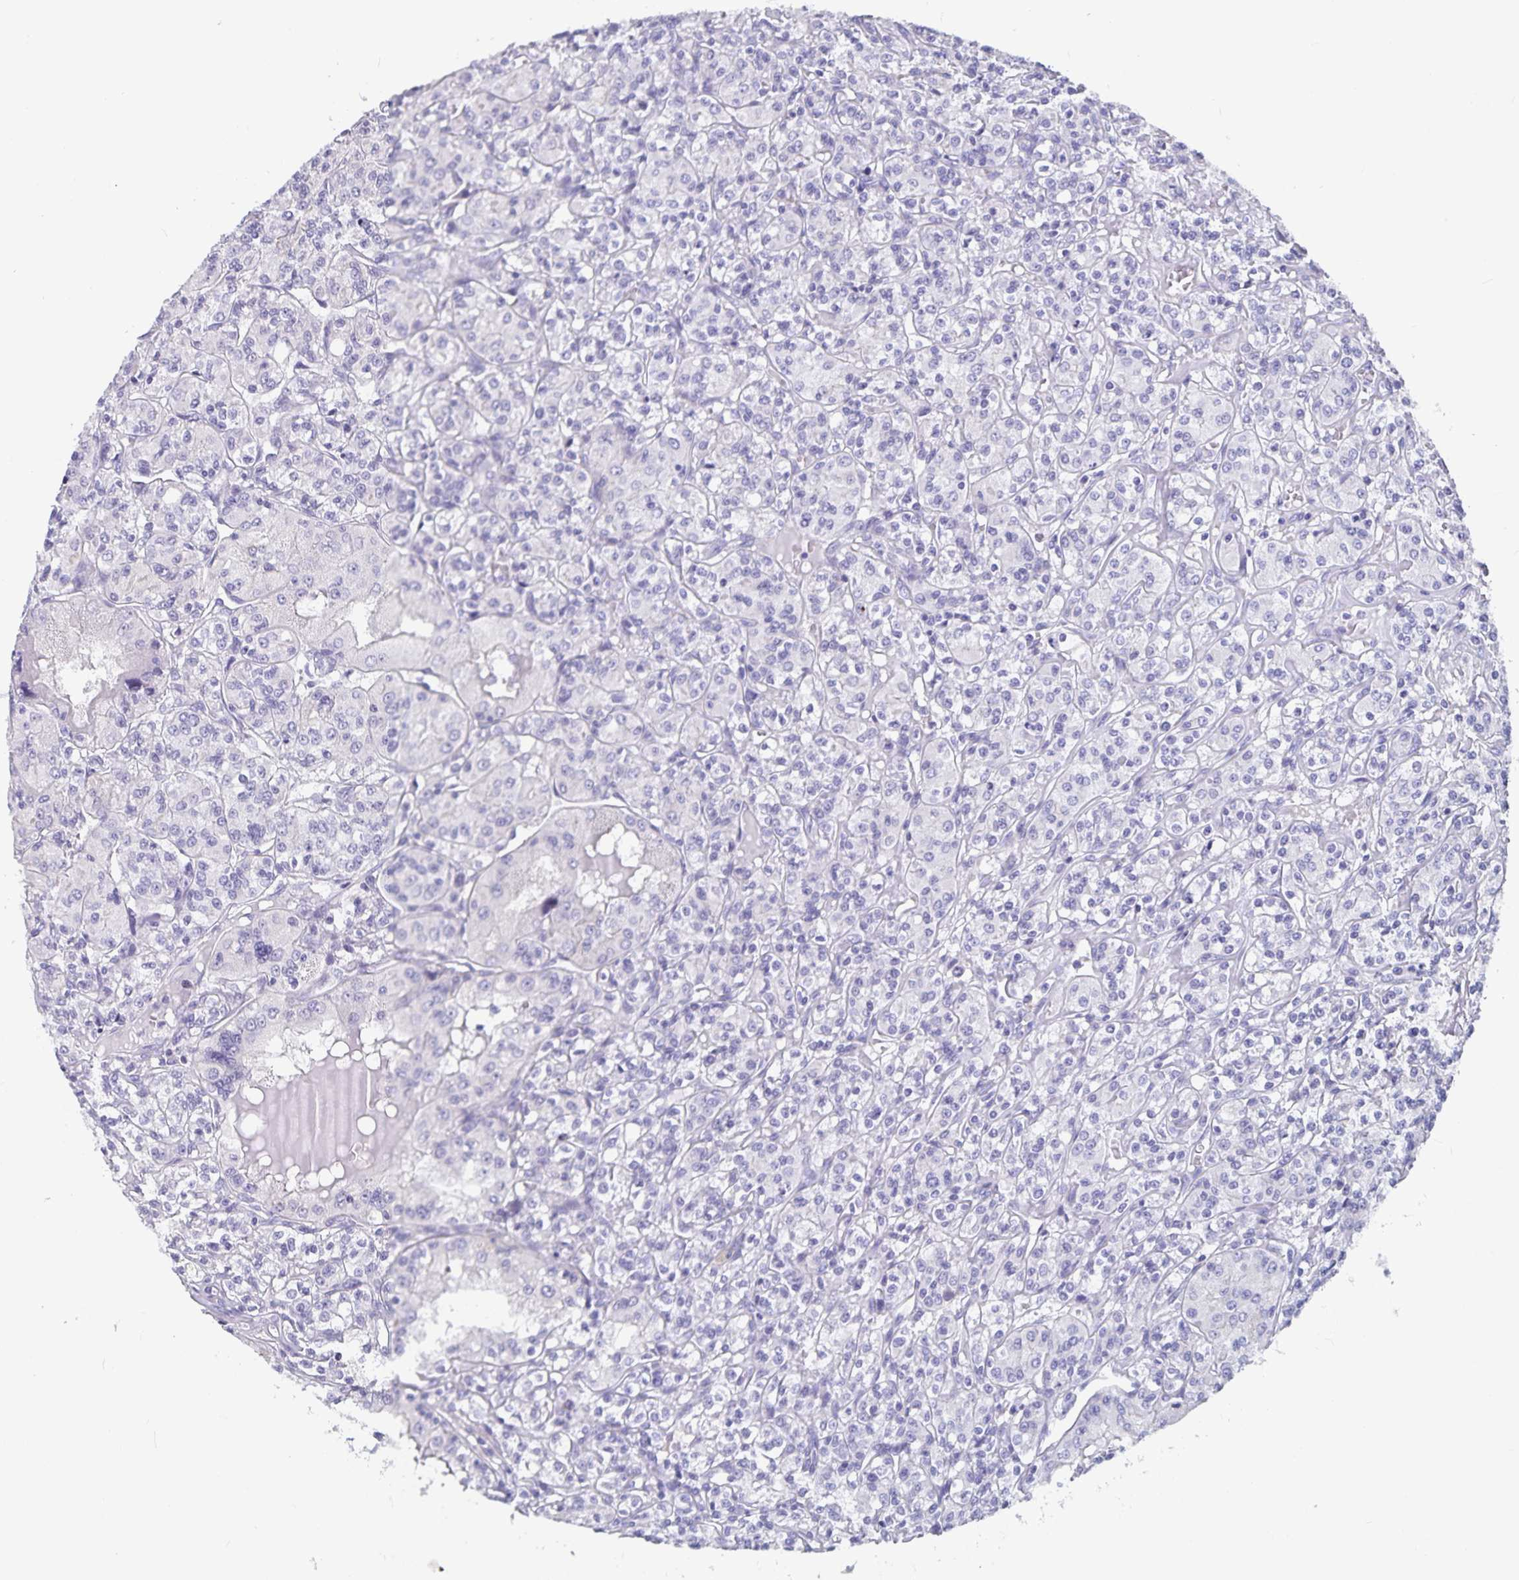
{"staining": {"intensity": "negative", "quantity": "none", "location": "none"}, "tissue": "renal cancer", "cell_type": "Tumor cells", "image_type": "cancer", "snomed": [{"axis": "morphology", "description": "Adenocarcinoma, NOS"}, {"axis": "topography", "description": "Kidney"}], "caption": "There is no significant positivity in tumor cells of renal cancer.", "gene": "PLAC1", "patient": {"sex": "male", "age": 36}}